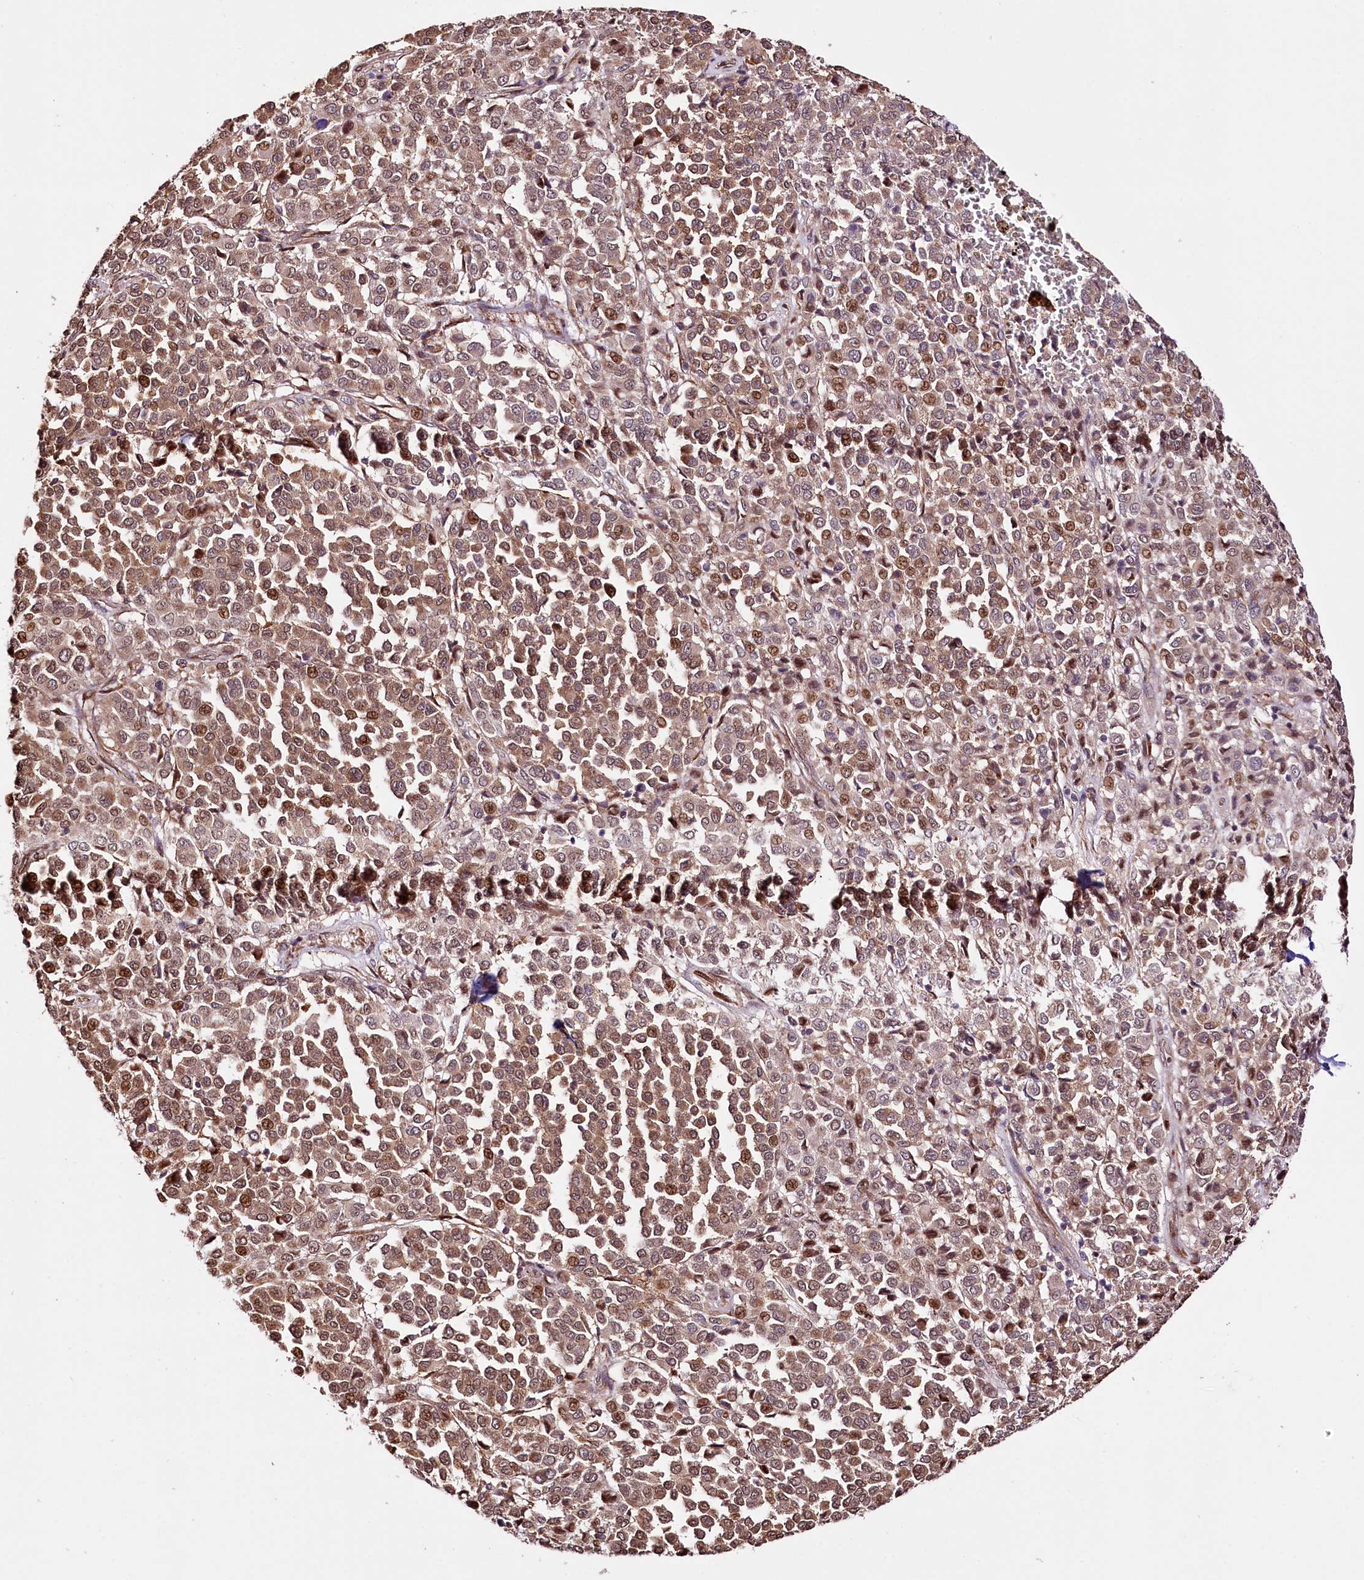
{"staining": {"intensity": "moderate", "quantity": ">75%", "location": "cytoplasmic/membranous,nuclear"}, "tissue": "melanoma", "cell_type": "Tumor cells", "image_type": "cancer", "snomed": [{"axis": "morphology", "description": "Malignant melanoma, Metastatic site"}, {"axis": "topography", "description": "Pancreas"}], "caption": "Malignant melanoma (metastatic site) stained with a protein marker reveals moderate staining in tumor cells.", "gene": "CUTC", "patient": {"sex": "female", "age": 30}}